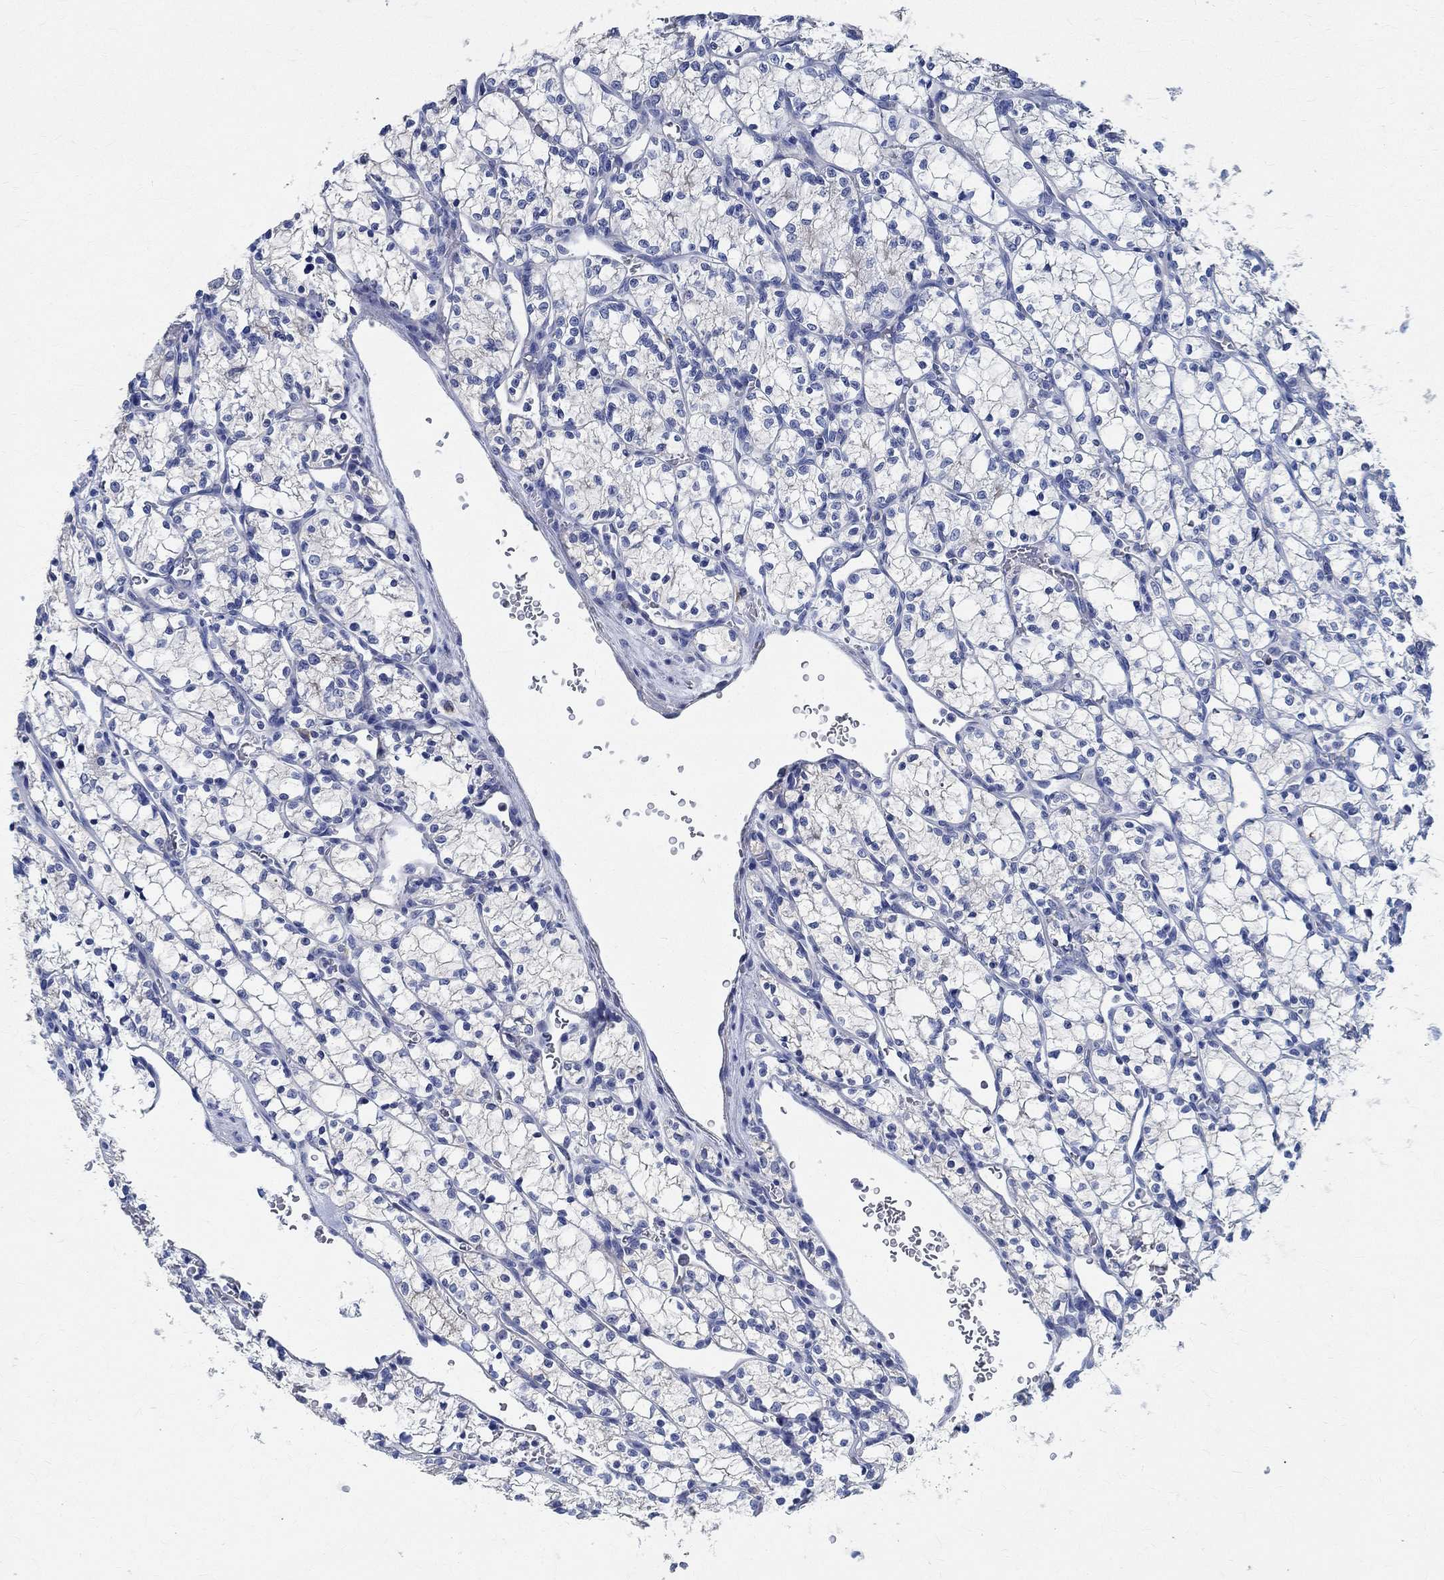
{"staining": {"intensity": "negative", "quantity": "none", "location": "none"}, "tissue": "renal cancer", "cell_type": "Tumor cells", "image_type": "cancer", "snomed": [{"axis": "morphology", "description": "Adenocarcinoma, NOS"}, {"axis": "topography", "description": "Kidney"}], "caption": "Adenocarcinoma (renal) was stained to show a protein in brown. There is no significant expression in tumor cells.", "gene": "PRX", "patient": {"sex": "female", "age": 69}}